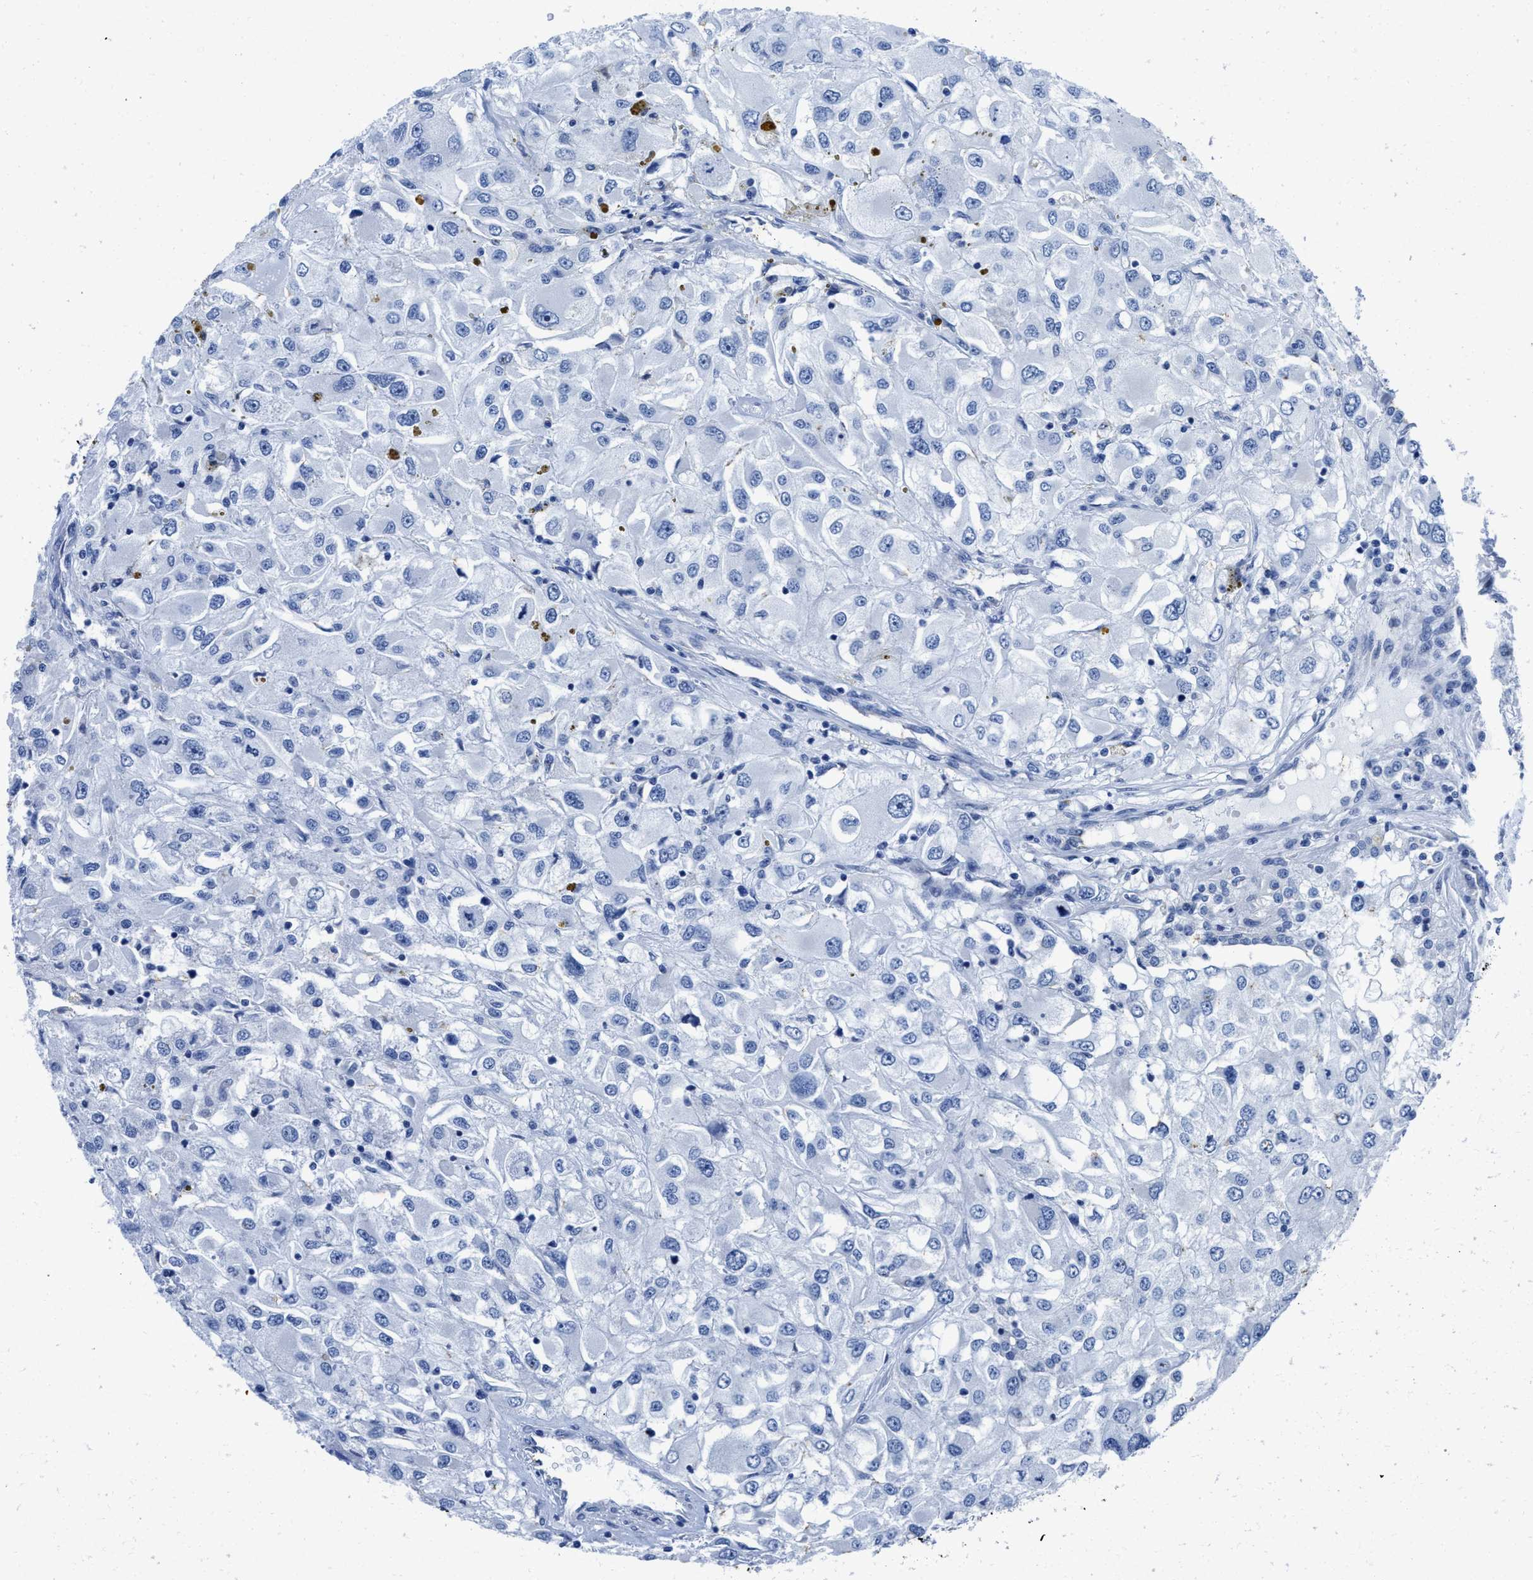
{"staining": {"intensity": "negative", "quantity": "none", "location": "none"}, "tissue": "renal cancer", "cell_type": "Tumor cells", "image_type": "cancer", "snomed": [{"axis": "morphology", "description": "Adenocarcinoma, NOS"}, {"axis": "topography", "description": "Kidney"}], "caption": "A photomicrograph of renal cancer (adenocarcinoma) stained for a protein displays no brown staining in tumor cells.", "gene": "HOOK1", "patient": {"sex": "female", "age": 52}}